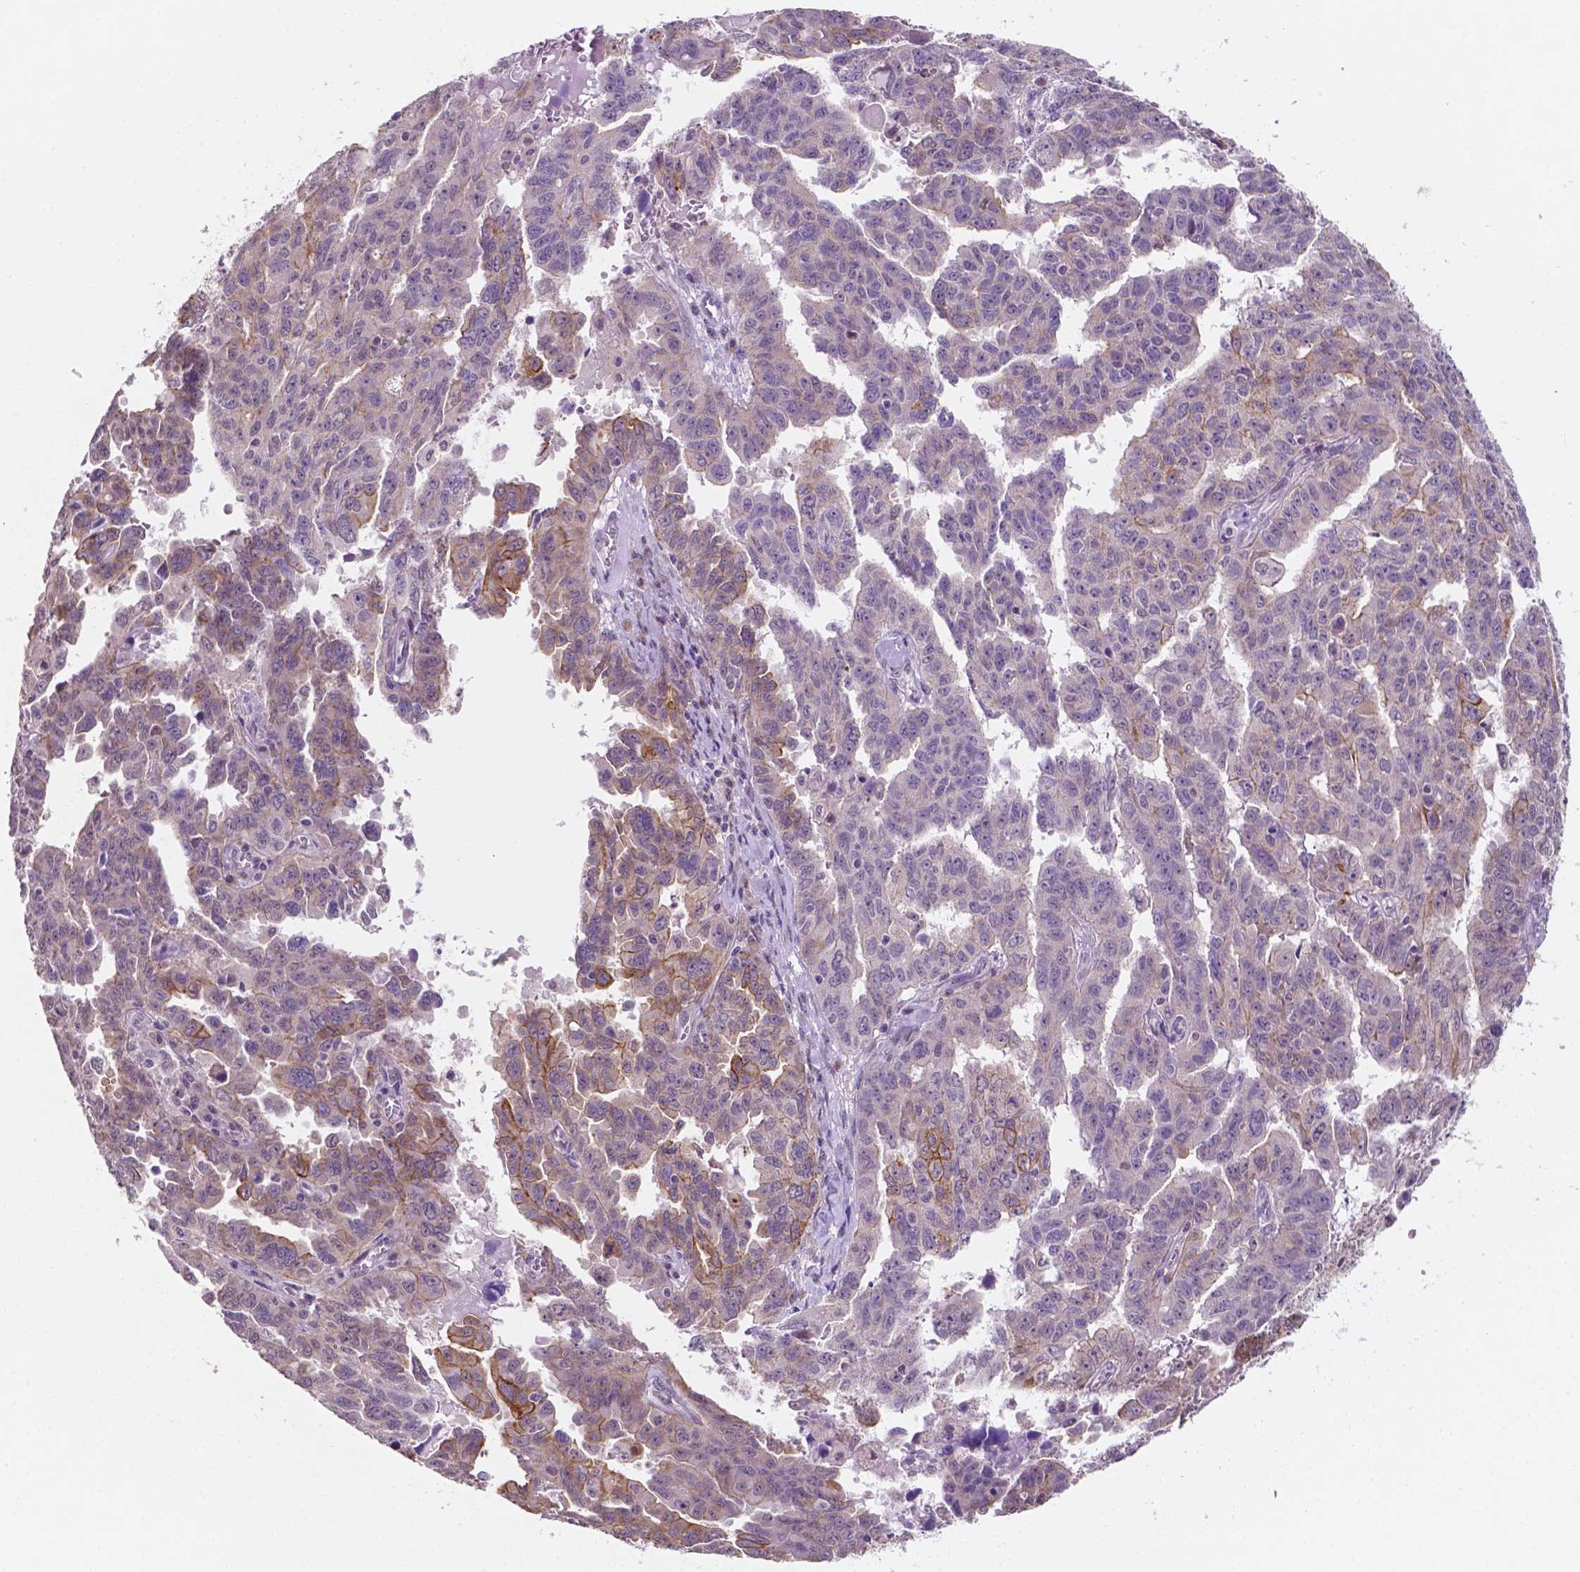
{"staining": {"intensity": "moderate", "quantity": "25%-75%", "location": "cytoplasmic/membranous"}, "tissue": "ovarian cancer", "cell_type": "Tumor cells", "image_type": "cancer", "snomed": [{"axis": "morphology", "description": "Adenocarcinoma, NOS"}, {"axis": "morphology", "description": "Carcinoma, endometroid"}, {"axis": "topography", "description": "Ovary"}], "caption": "Protein analysis of ovarian cancer tissue displays moderate cytoplasmic/membranous positivity in approximately 25%-75% of tumor cells.", "gene": "SHLD3", "patient": {"sex": "female", "age": 72}}